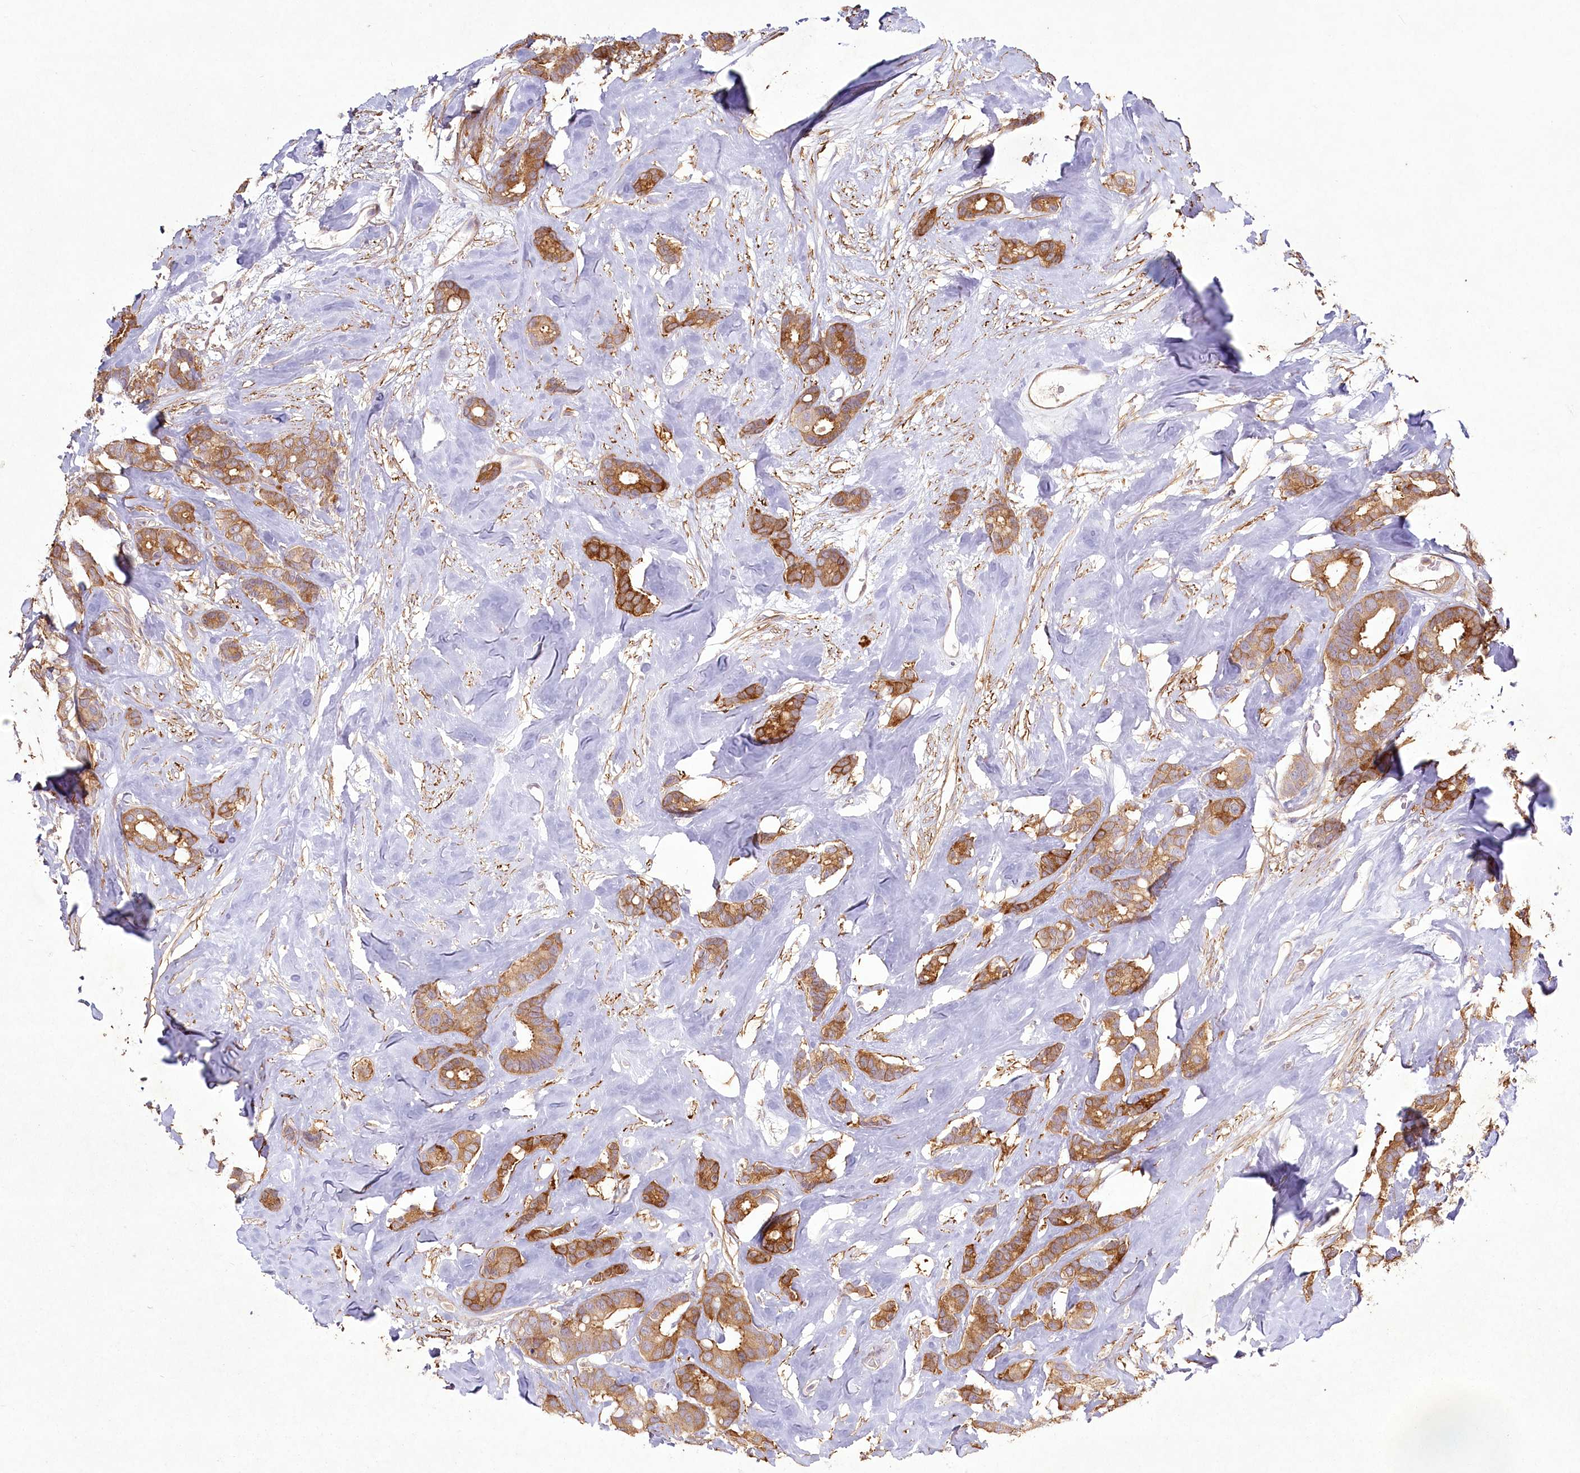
{"staining": {"intensity": "moderate", "quantity": ">75%", "location": "cytoplasmic/membranous"}, "tissue": "breast cancer", "cell_type": "Tumor cells", "image_type": "cancer", "snomed": [{"axis": "morphology", "description": "Duct carcinoma"}, {"axis": "topography", "description": "Breast"}], "caption": "IHC staining of invasive ductal carcinoma (breast), which demonstrates medium levels of moderate cytoplasmic/membranous positivity in about >75% of tumor cells indicating moderate cytoplasmic/membranous protein staining. The staining was performed using DAB (3,3'-diaminobenzidine) (brown) for protein detection and nuclei were counterstained in hematoxylin (blue).", "gene": "INPP4B", "patient": {"sex": "female", "age": 87}}